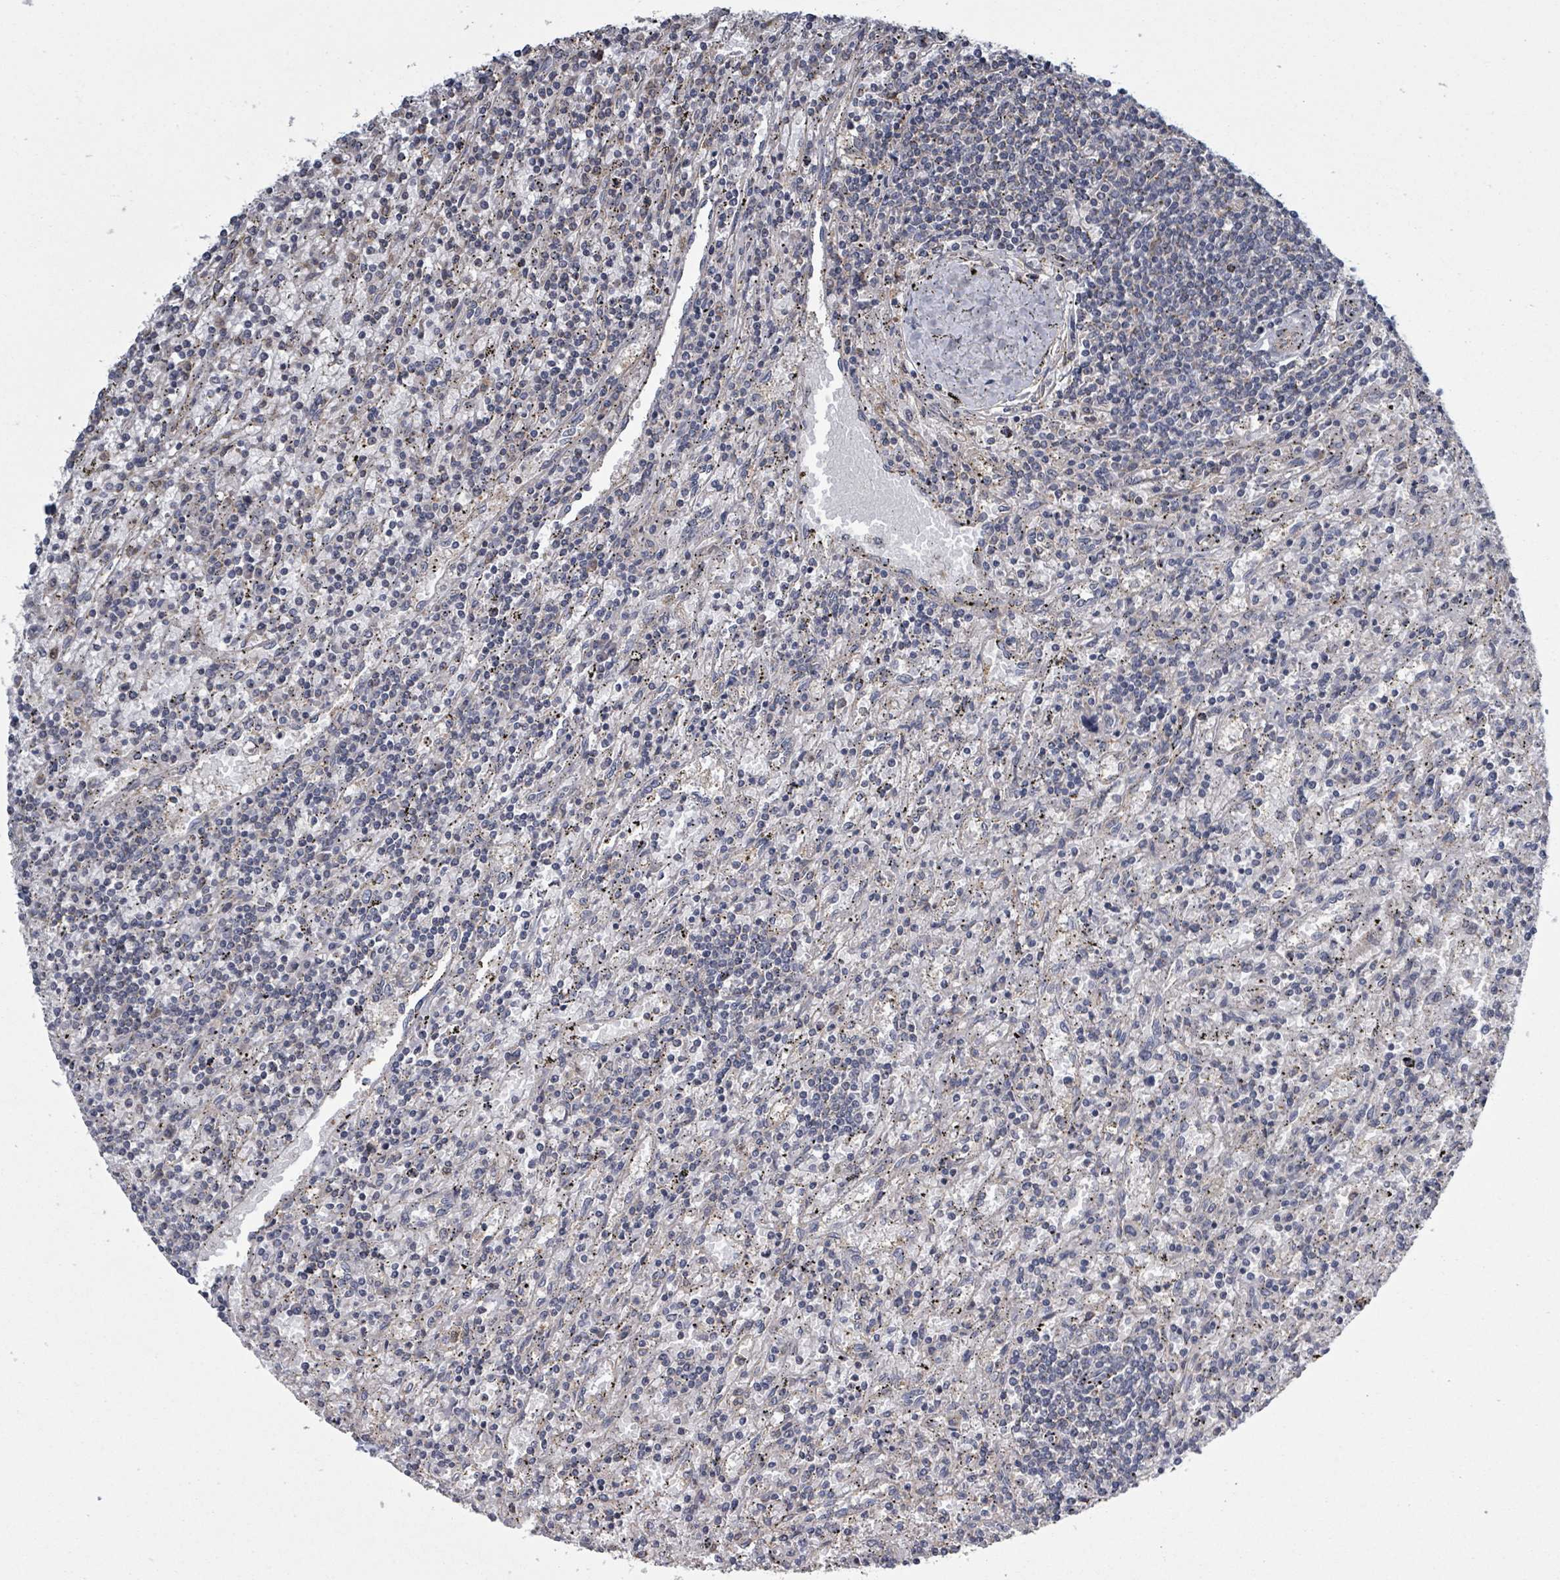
{"staining": {"intensity": "negative", "quantity": "none", "location": "none"}, "tissue": "lymphoma", "cell_type": "Tumor cells", "image_type": "cancer", "snomed": [{"axis": "morphology", "description": "Malignant lymphoma, non-Hodgkin's type, Low grade"}, {"axis": "topography", "description": "Spleen"}], "caption": "Tumor cells are negative for brown protein staining in malignant lymphoma, non-Hodgkin's type (low-grade). (Brightfield microscopy of DAB immunohistochemistry at high magnification).", "gene": "ADCK1", "patient": {"sex": "male", "age": 76}}